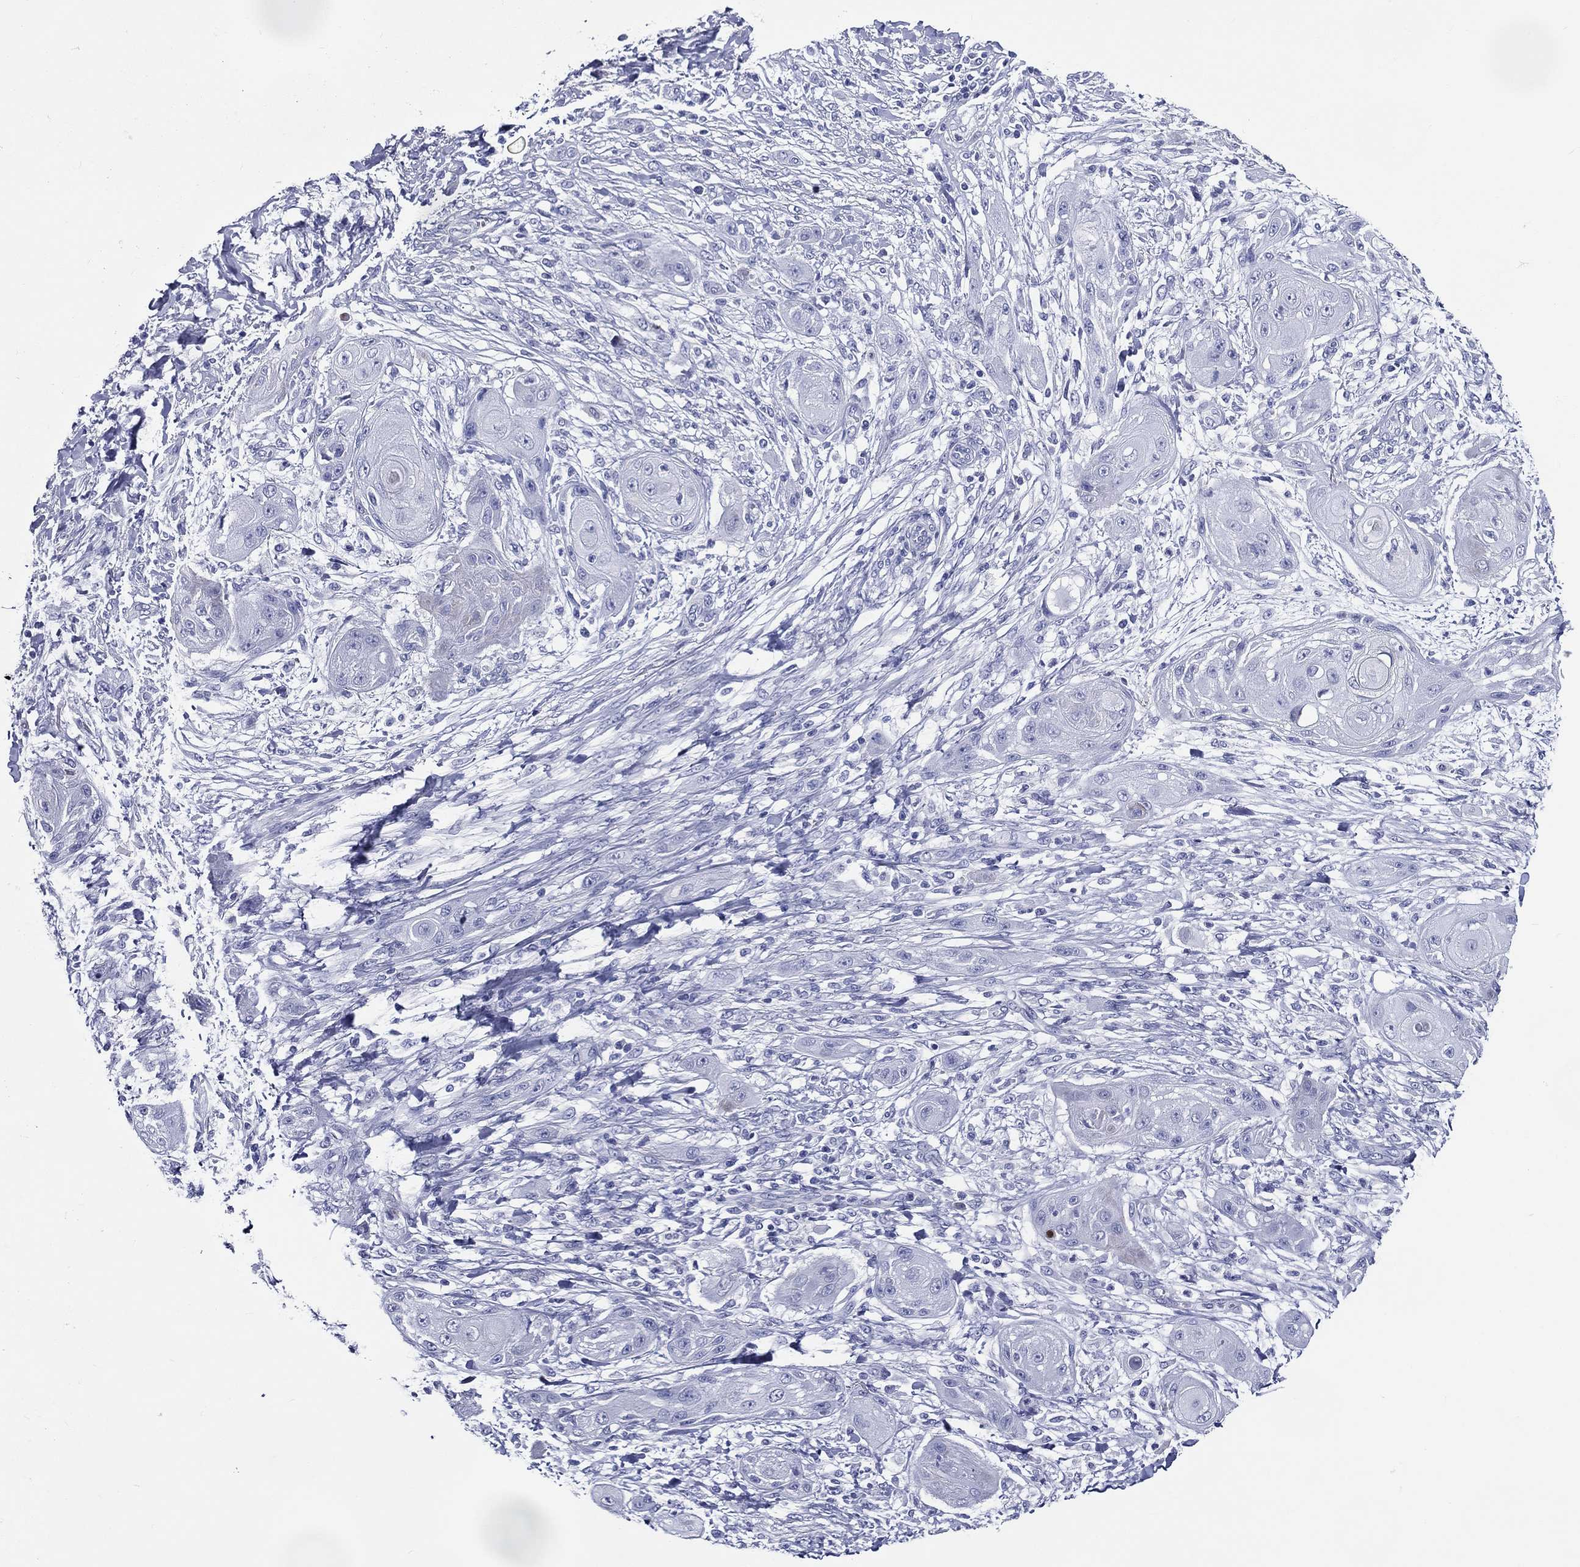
{"staining": {"intensity": "negative", "quantity": "none", "location": "none"}, "tissue": "skin cancer", "cell_type": "Tumor cells", "image_type": "cancer", "snomed": [{"axis": "morphology", "description": "Squamous cell carcinoma, NOS"}, {"axis": "topography", "description": "Skin"}], "caption": "Tumor cells are negative for protein expression in human skin cancer. (Immunohistochemistry (ihc), brightfield microscopy, high magnification).", "gene": "ACE2", "patient": {"sex": "male", "age": 62}}